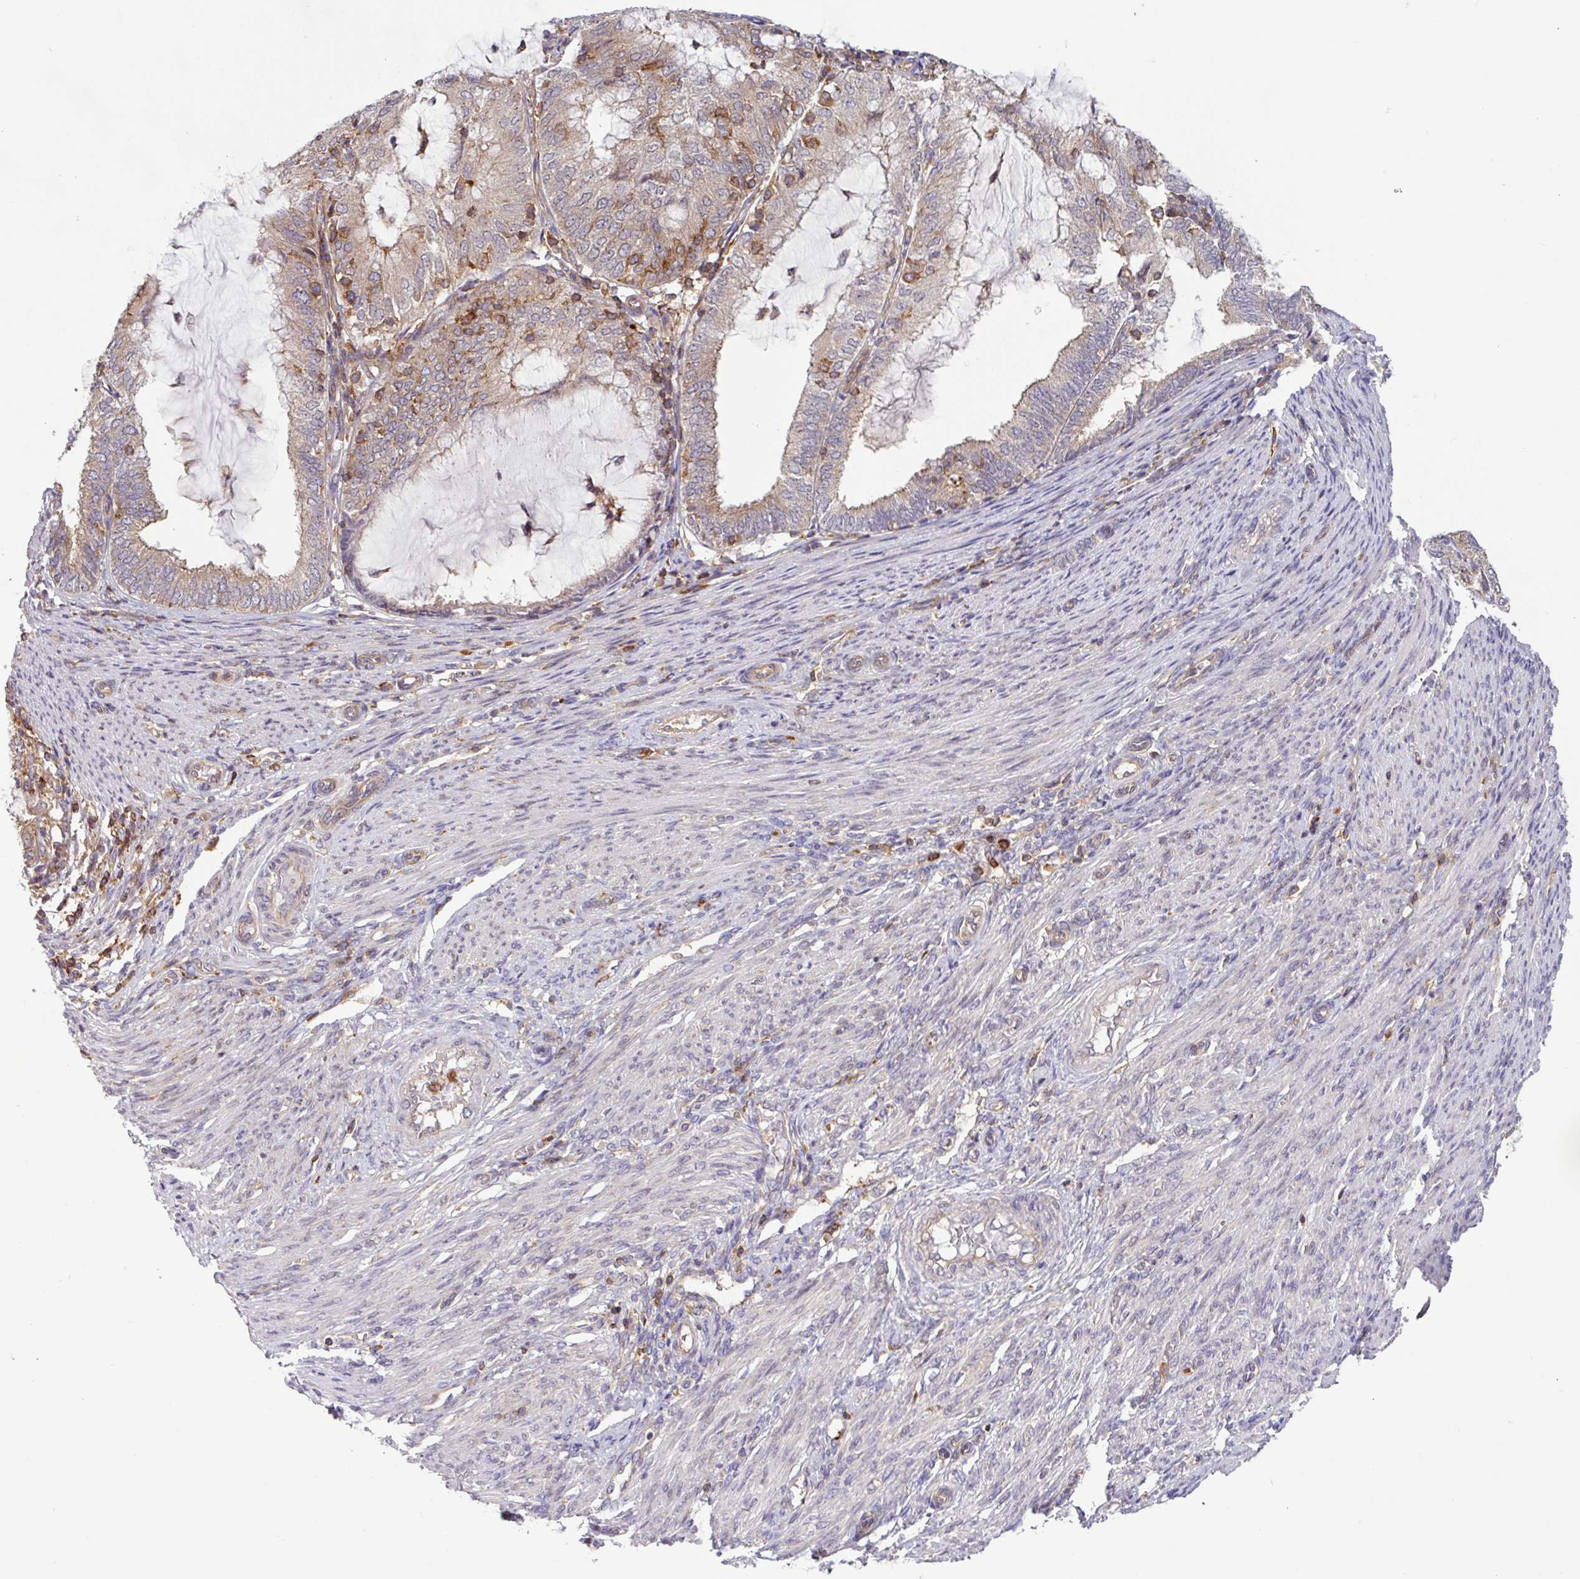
{"staining": {"intensity": "moderate", "quantity": "<25%", "location": "cytoplasmic/membranous"}, "tissue": "endometrial cancer", "cell_type": "Tumor cells", "image_type": "cancer", "snomed": [{"axis": "morphology", "description": "Adenocarcinoma, NOS"}, {"axis": "topography", "description": "Endometrium"}], "caption": "Brown immunohistochemical staining in human endometrial cancer (adenocarcinoma) demonstrates moderate cytoplasmic/membranous expression in approximately <25% of tumor cells.", "gene": "ACTR3", "patient": {"sex": "female", "age": 81}}